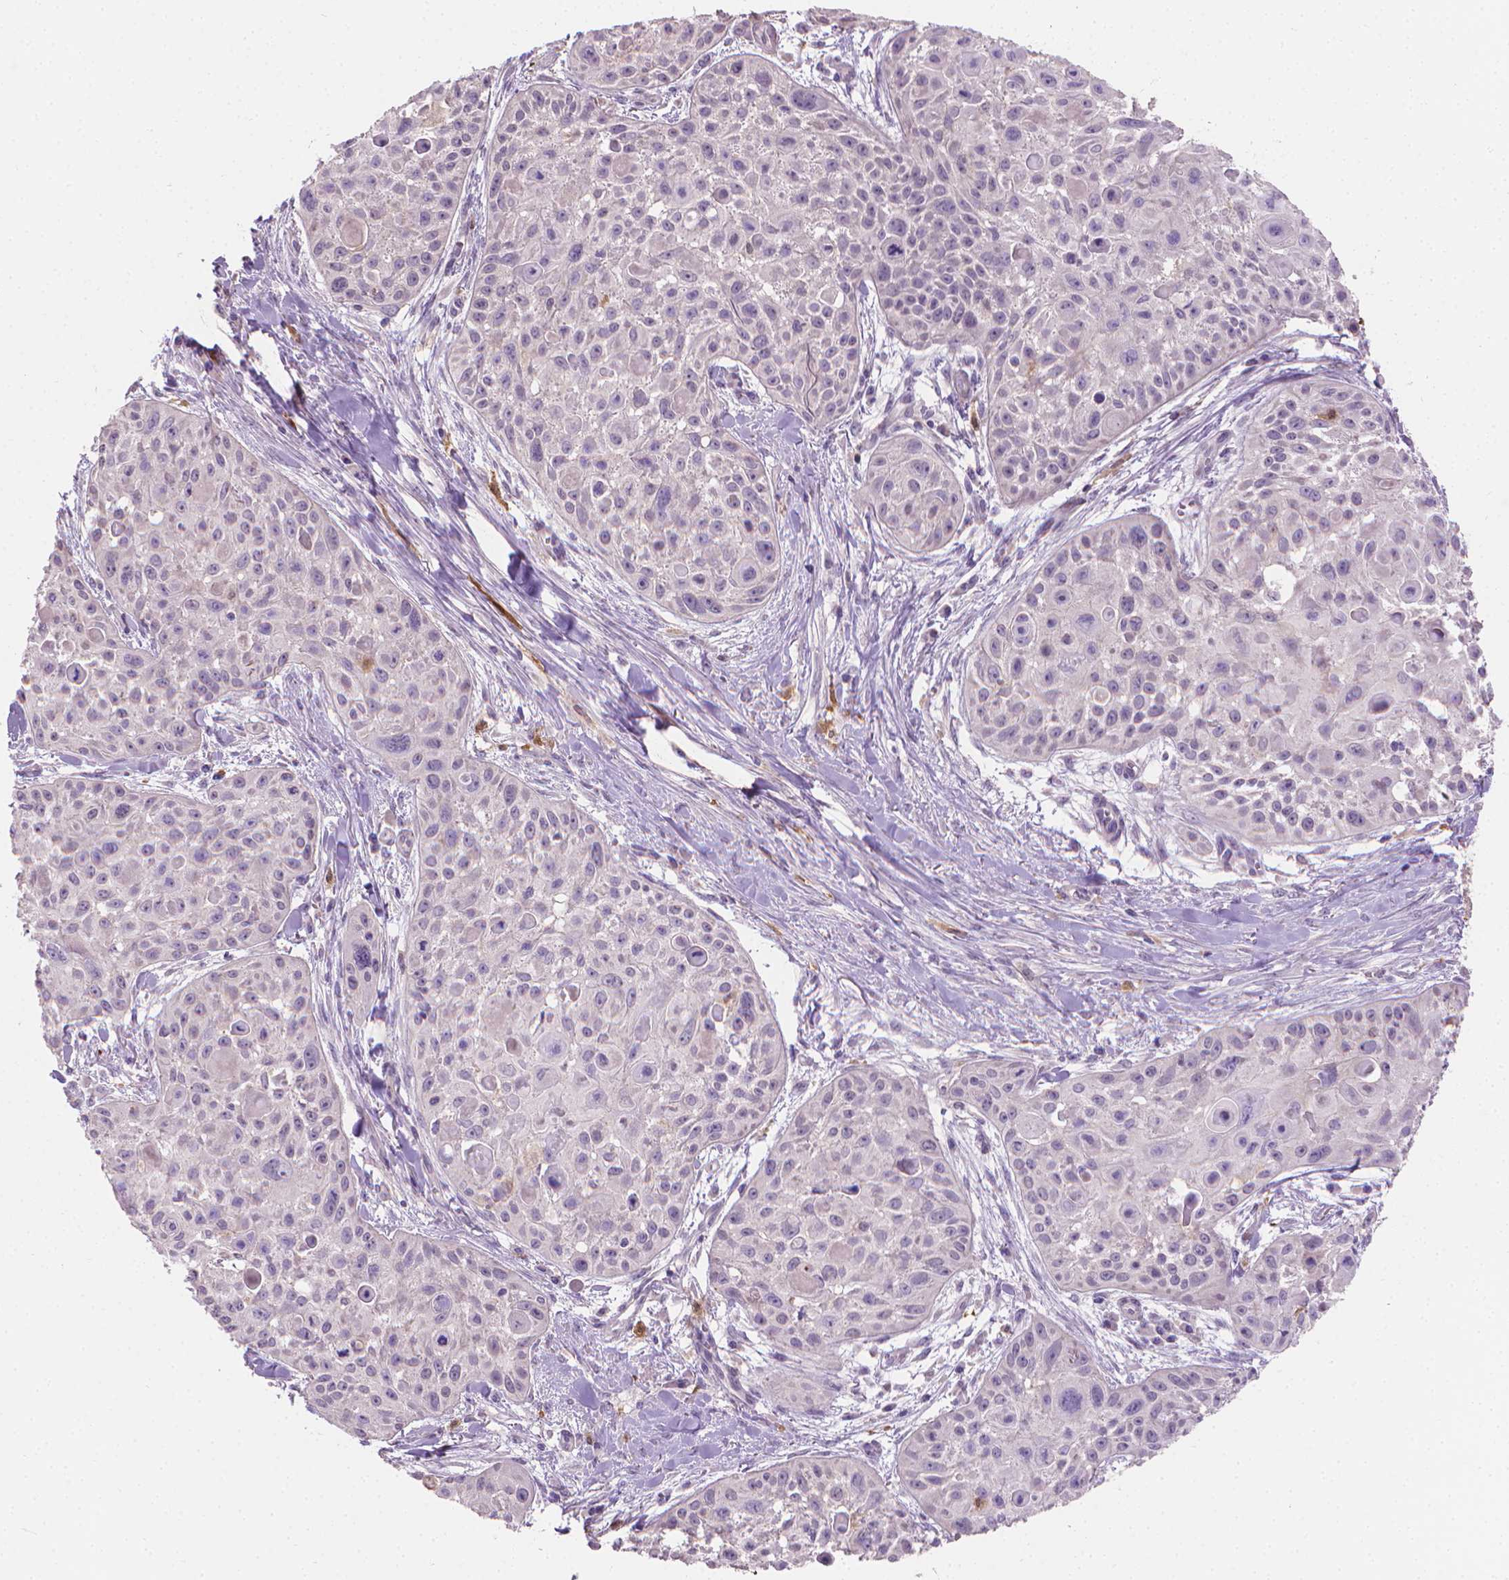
{"staining": {"intensity": "negative", "quantity": "none", "location": "none"}, "tissue": "skin cancer", "cell_type": "Tumor cells", "image_type": "cancer", "snomed": [{"axis": "morphology", "description": "Squamous cell carcinoma, NOS"}, {"axis": "topography", "description": "Skin"}, {"axis": "topography", "description": "Anal"}], "caption": "DAB (3,3'-diaminobenzidine) immunohistochemical staining of skin cancer reveals no significant positivity in tumor cells.", "gene": "GSDMA", "patient": {"sex": "female", "age": 75}}